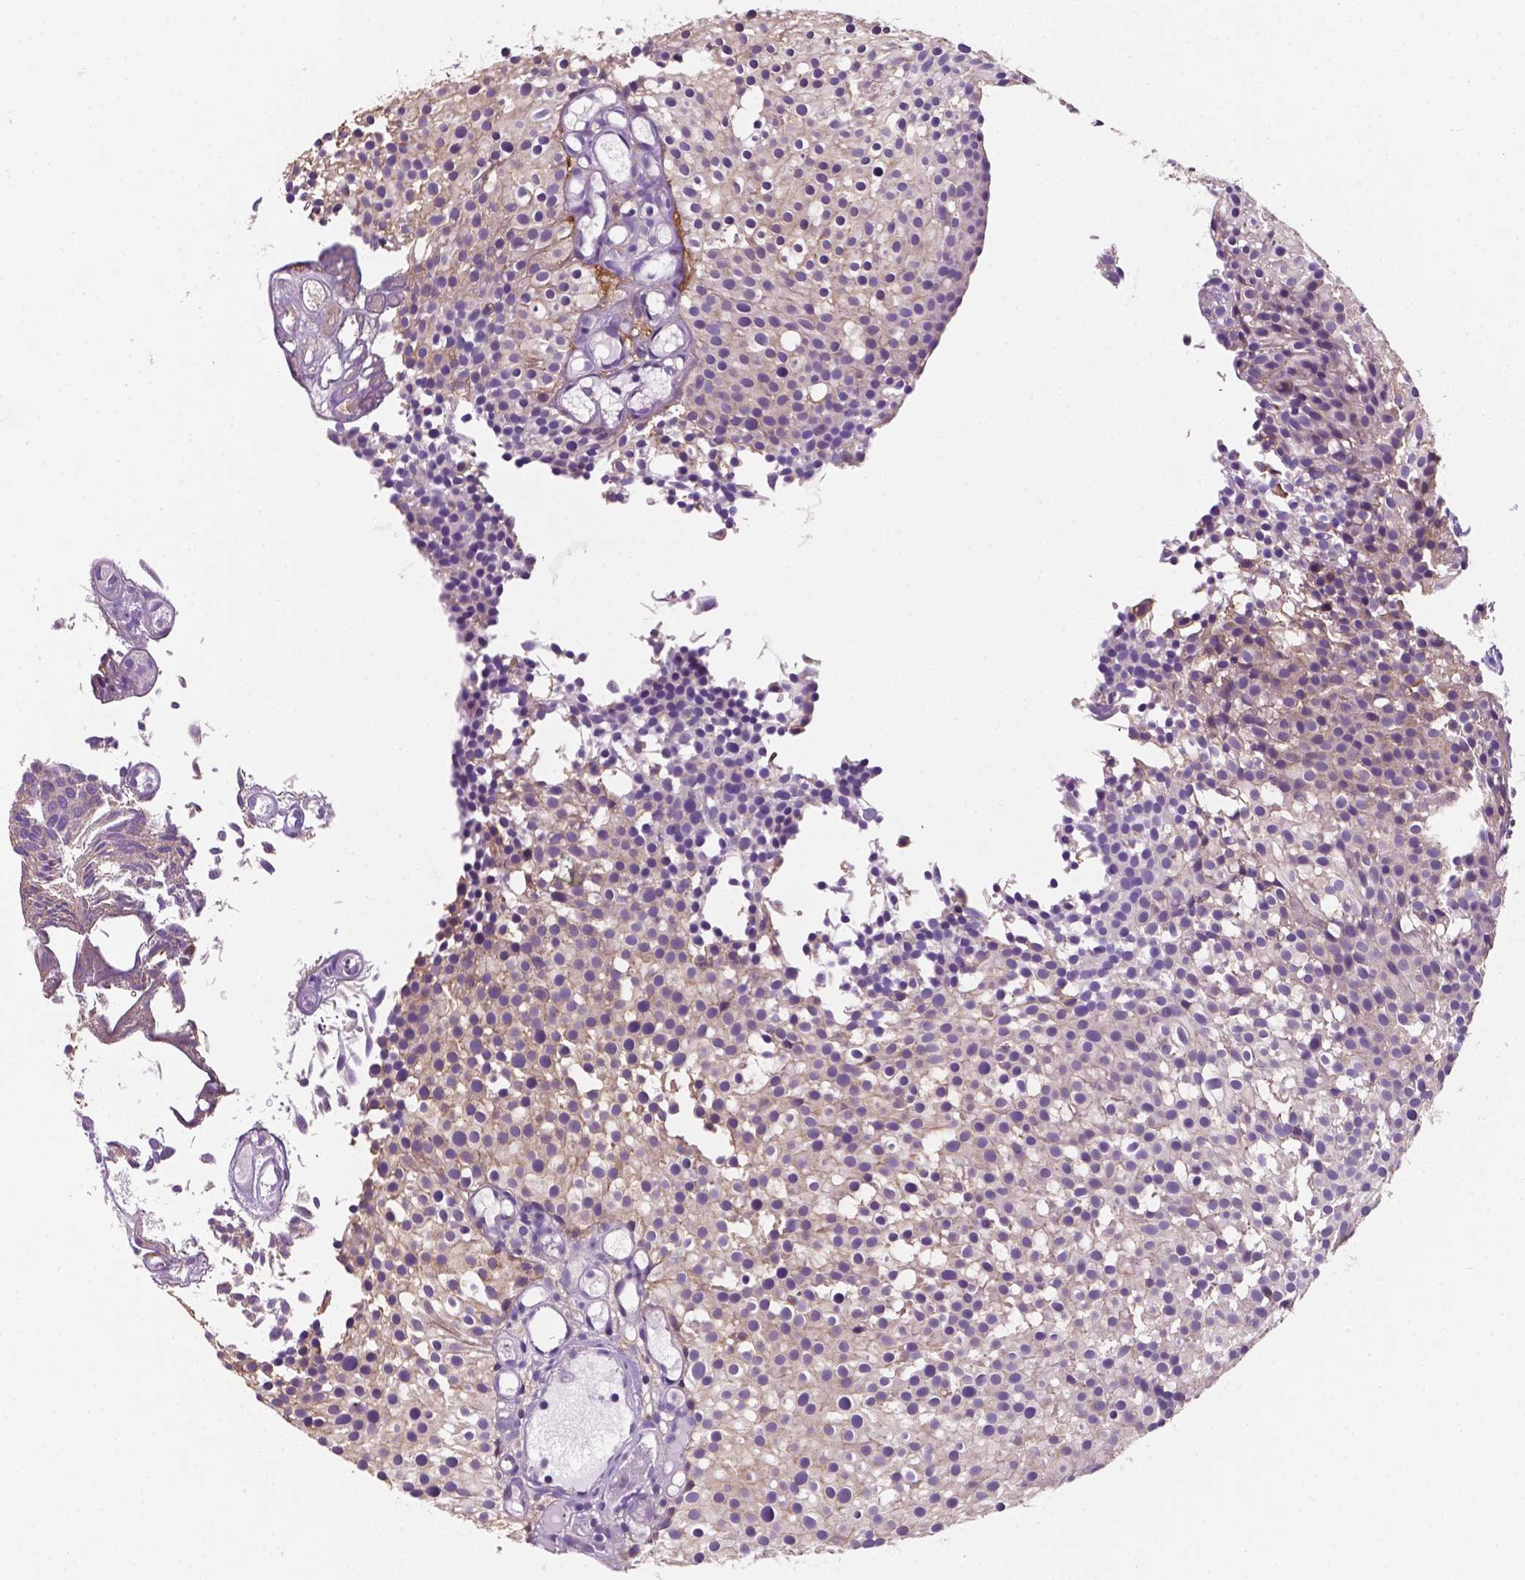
{"staining": {"intensity": "moderate", "quantity": "<25%", "location": "cytoplasmic/membranous"}, "tissue": "urothelial cancer", "cell_type": "Tumor cells", "image_type": "cancer", "snomed": [{"axis": "morphology", "description": "Urothelial carcinoma, Low grade"}, {"axis": "topography", "description": "Urinary bladder"}], "caption": "There is low levels of moderate cytoplasmic/membranous staining in tumor cells of urothelial cancer, as demonstrated by immunohistochemical staining (brown color).", "gene": "MKRN2OS", "patient": {"sex": "male", "age": 63}}